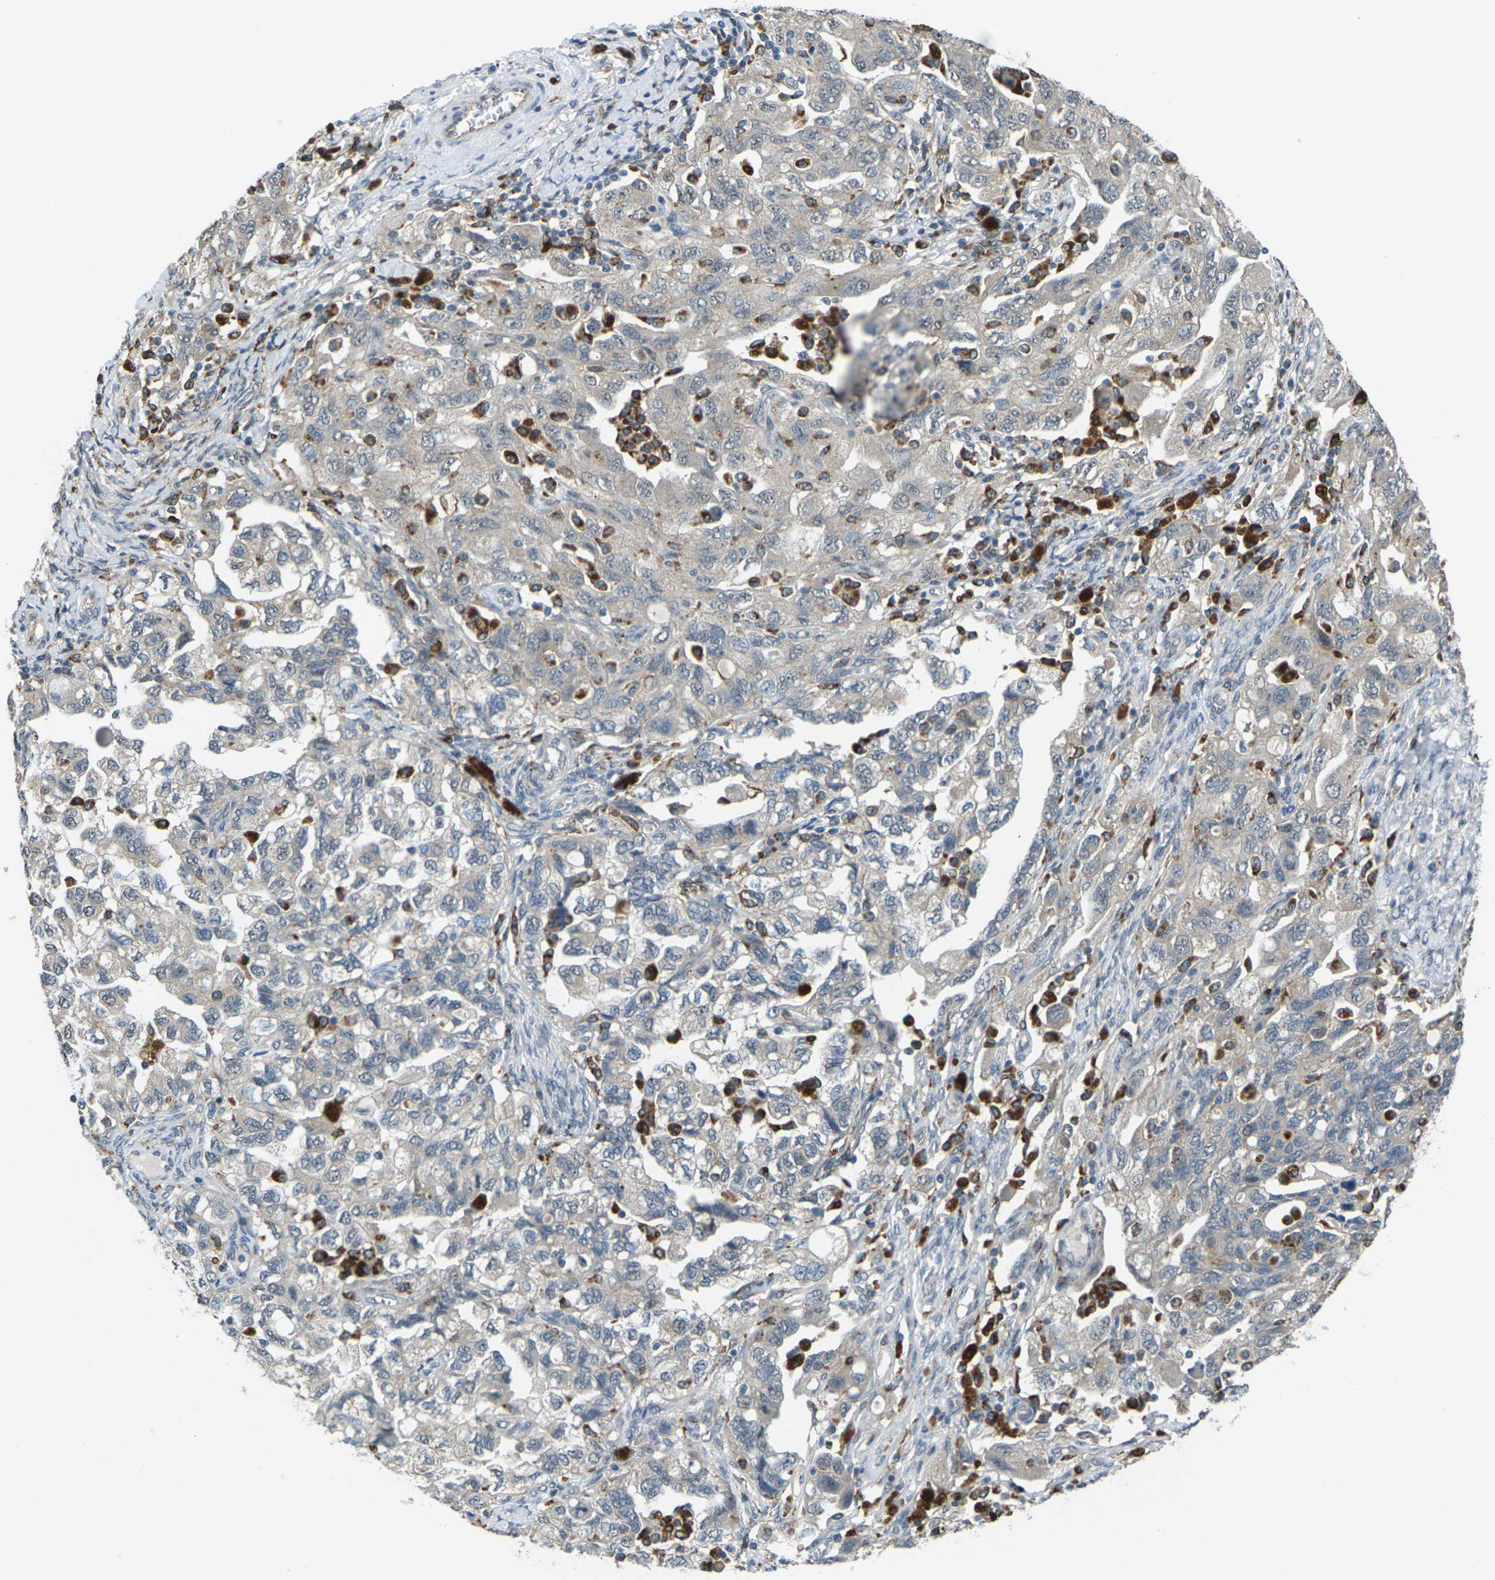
{"staining": {"intensity": "weak", "quantity": "<25%", "location": "cytoplasmic/membranous"}, "tissue": "ovarian cancer", "cell_type": "Tumor cells", "image_type": "cancer", "snomed": [{"axis": "morphology", "description": "Carcinoma, NOS"}, {"axis": "morphology", "description": "Cystadenocarcinoma, serous, NOS"}, {"axis": "topography", "description": "Ovary"}], "caption": "Immunohistochemical staining of human ovarian cancer reveals no significant expression in tumor cells.", "gene": "SLC31A2", "patient": {"sex": "female", "age": 69}}